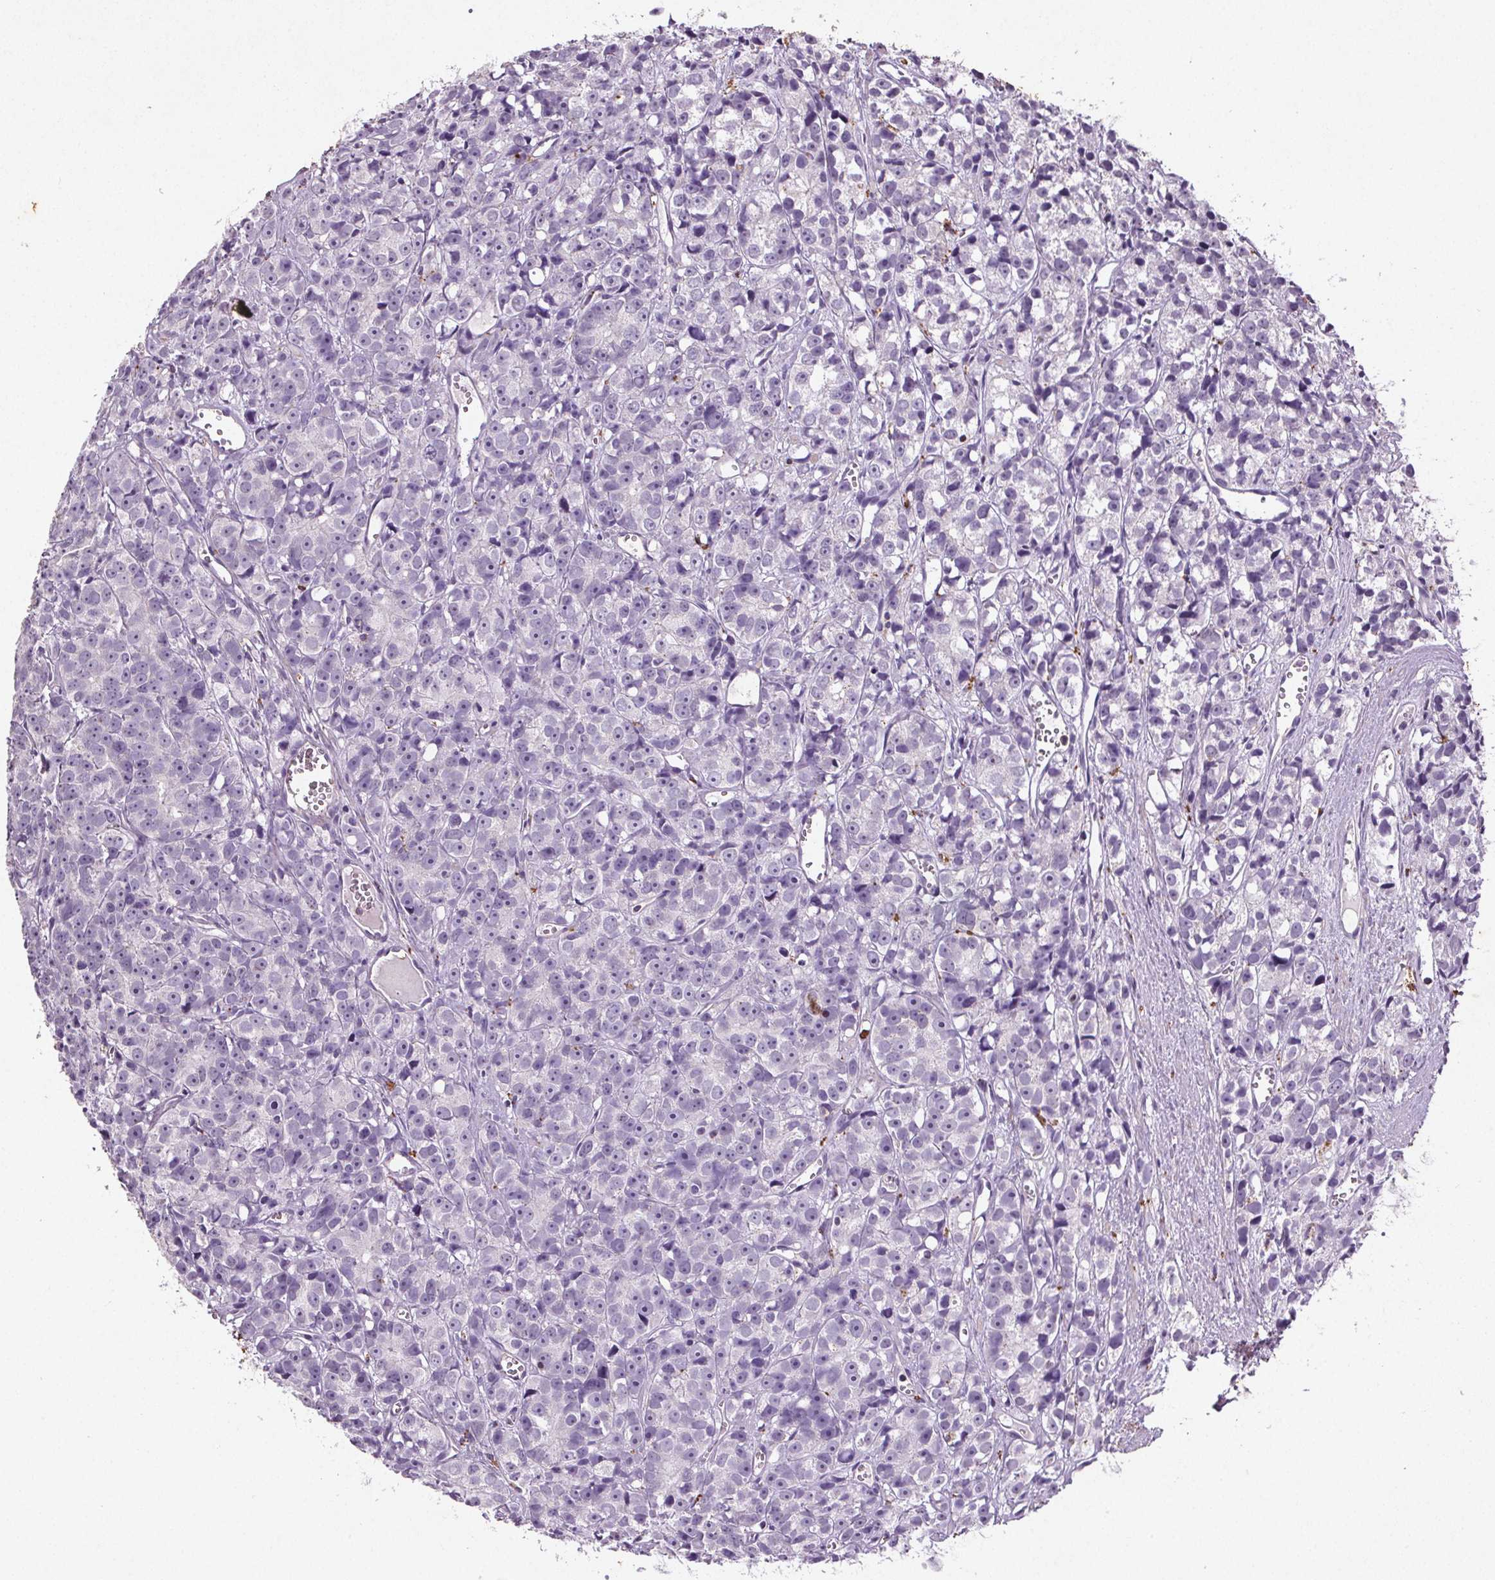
{"staining": {"intensity": "negative", "quantity": "none", "location": "none"}, "tissue": "prostate cancer", "cell_type": "Tumor cells", "image_type": "cancer", "snomed": [{"axis": "morphology", "description": "Adenocarcinoma, High grade"}, {"axis": "topography", "description": "Prostate"}], "caption": "Immunohistochemistry (IHC) of prostate cancer (adenocarcinoma (high-grade)) displays no positivity in tumor cells.", "gene": "C19orf84", "patient": {"sex": "male", "age": 77}}